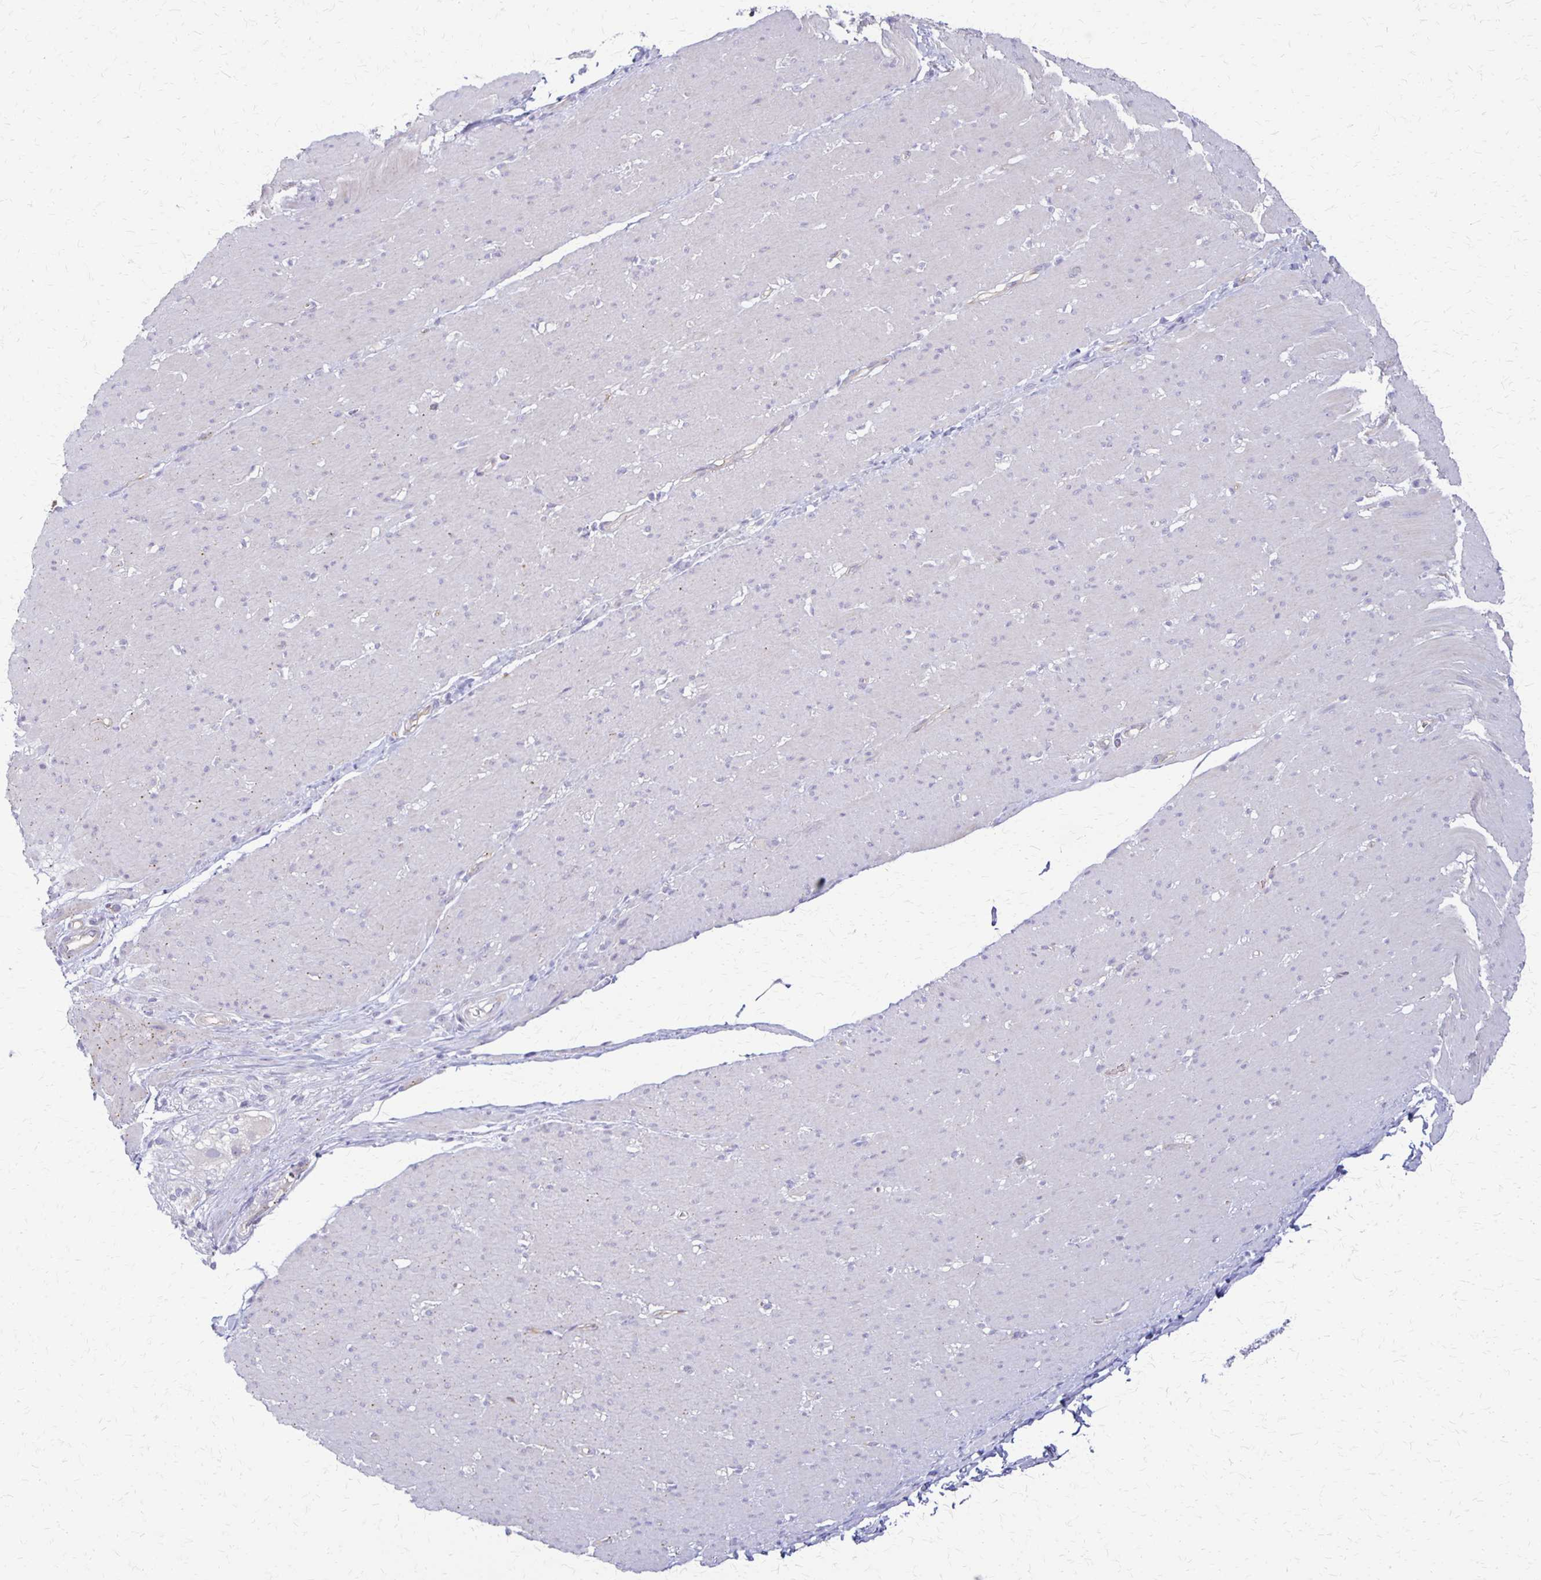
{"staining": {"intensity": "negative", "quantity": "none", "location": "none"}, "tissue": "smooth muscle", "cell_type": "Smooth muscle cells", "image_type": "normal", "snomed": [{"axis": "morphology", "description": "Normal tissue, NOS"}, {"axis": "topography", "description": "Smooth muscle"}, {"axis": "topography", "description": "Rectum"}], "caption": "IHC photomicrograph of unremarkable smooth muscle stained for a protein (brown), which shows no positivity in smooth muscle cells. (DAB (3,3'-diaminobenzidine) immunohistochemistry (IHC) with hematoxylin counter stain).", "gene": "RHOC", "patient": {"sex": "male", "age": 53}}